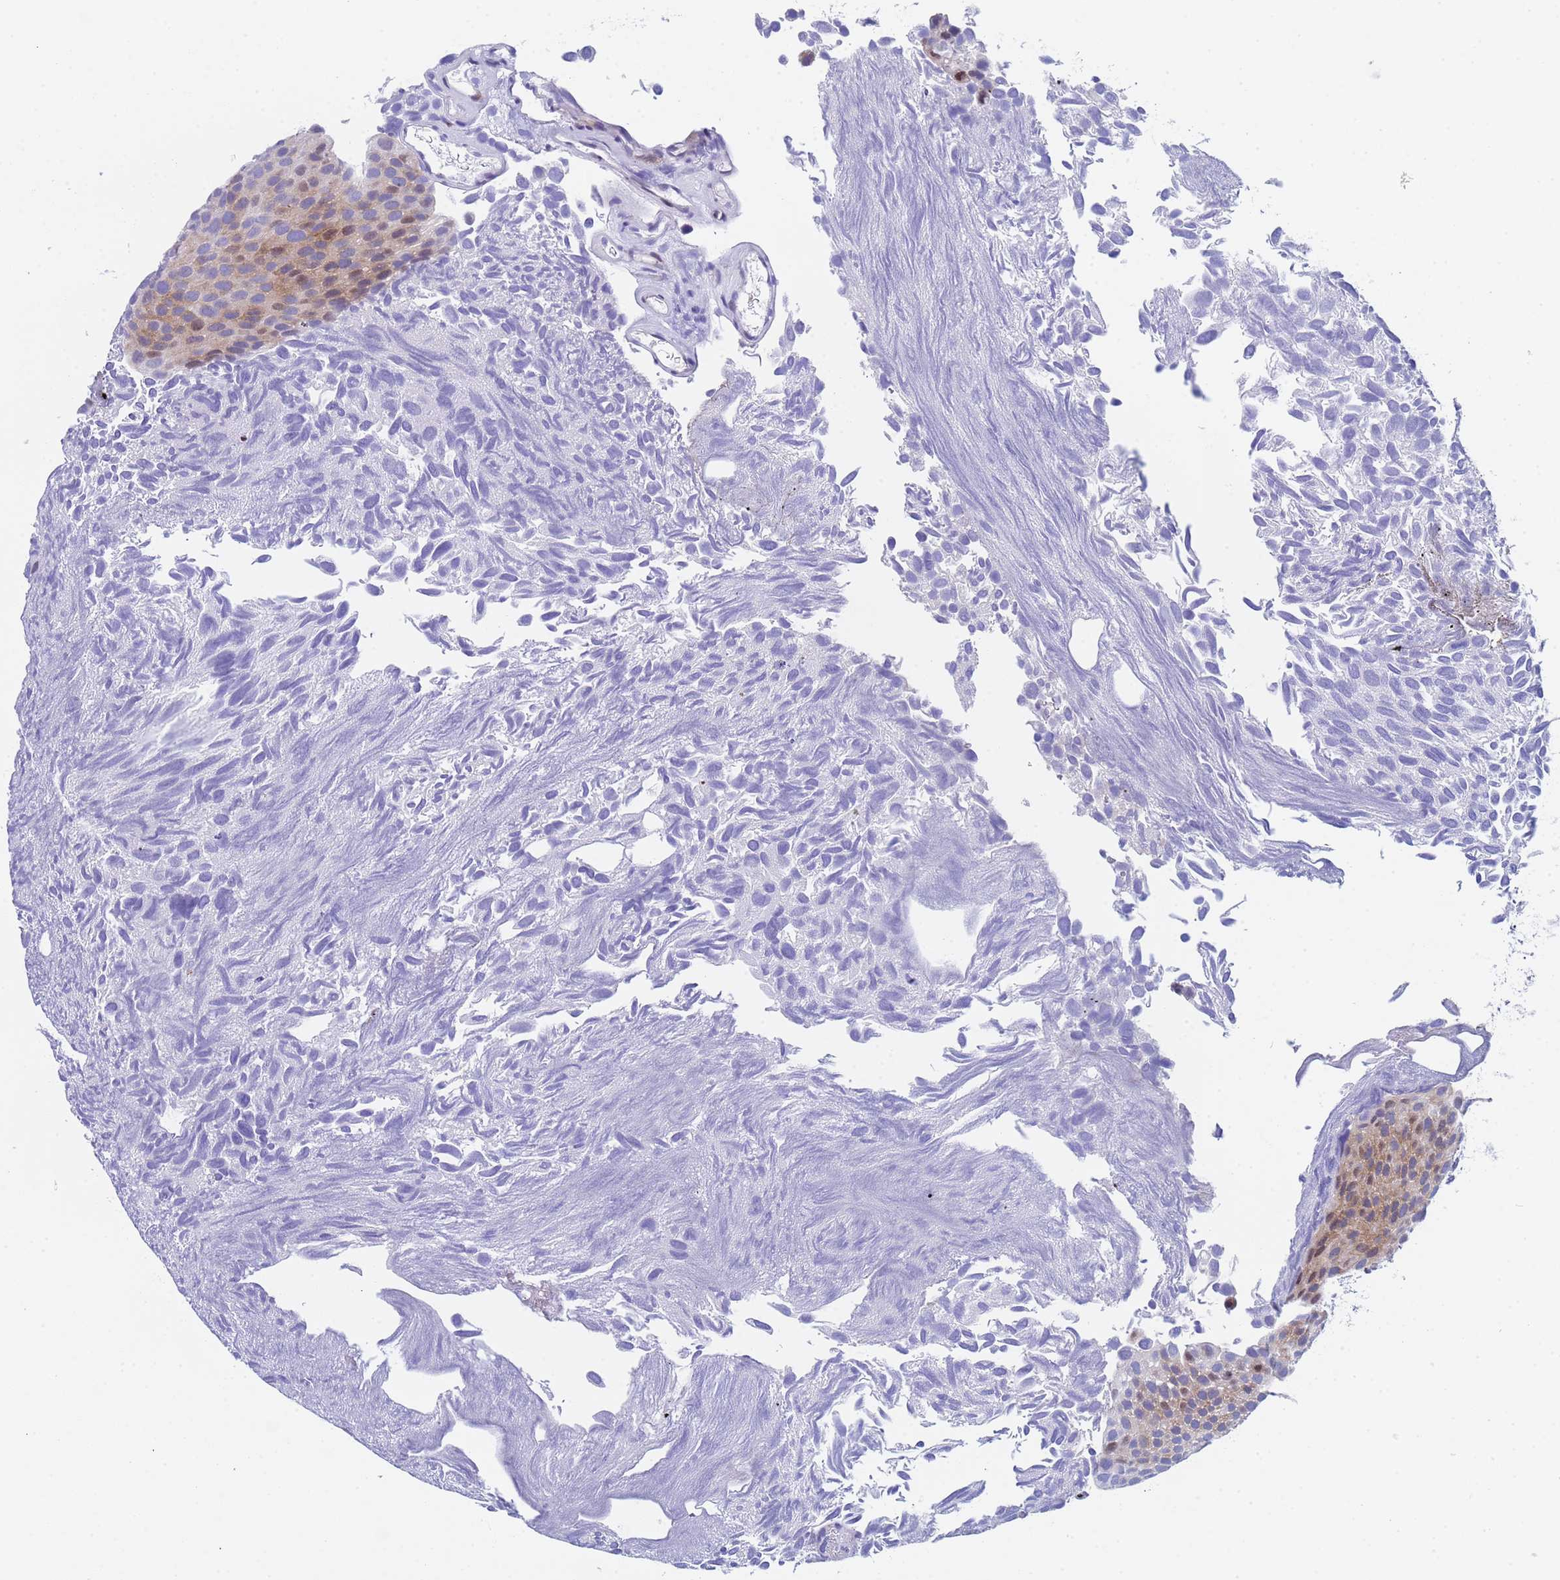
{"staining": {"intensity": "moderate", "quantity": "<25%", "location": "cytoplasmic/membranous,nuclear"}, "tissue": "urothelial cancer", "cell_type": "Tumor cells", "image_type": "cancer", "snomed": [{"axis": "morphology", "description": "Urothelial carcinoma, Low grade"}, {"axis": "topography", "description": "Urinary bladder"}], "caption": "IHC micrograph of urothelial carcinoma (low-grade) stained for a protein (brown), which displays low levels of moderate cytoplasmic/membranous and nuclear positivity in approximately <25% of tumor cells.", "gene": "POP5", "patient": {"sex": "male", "age": 89}}